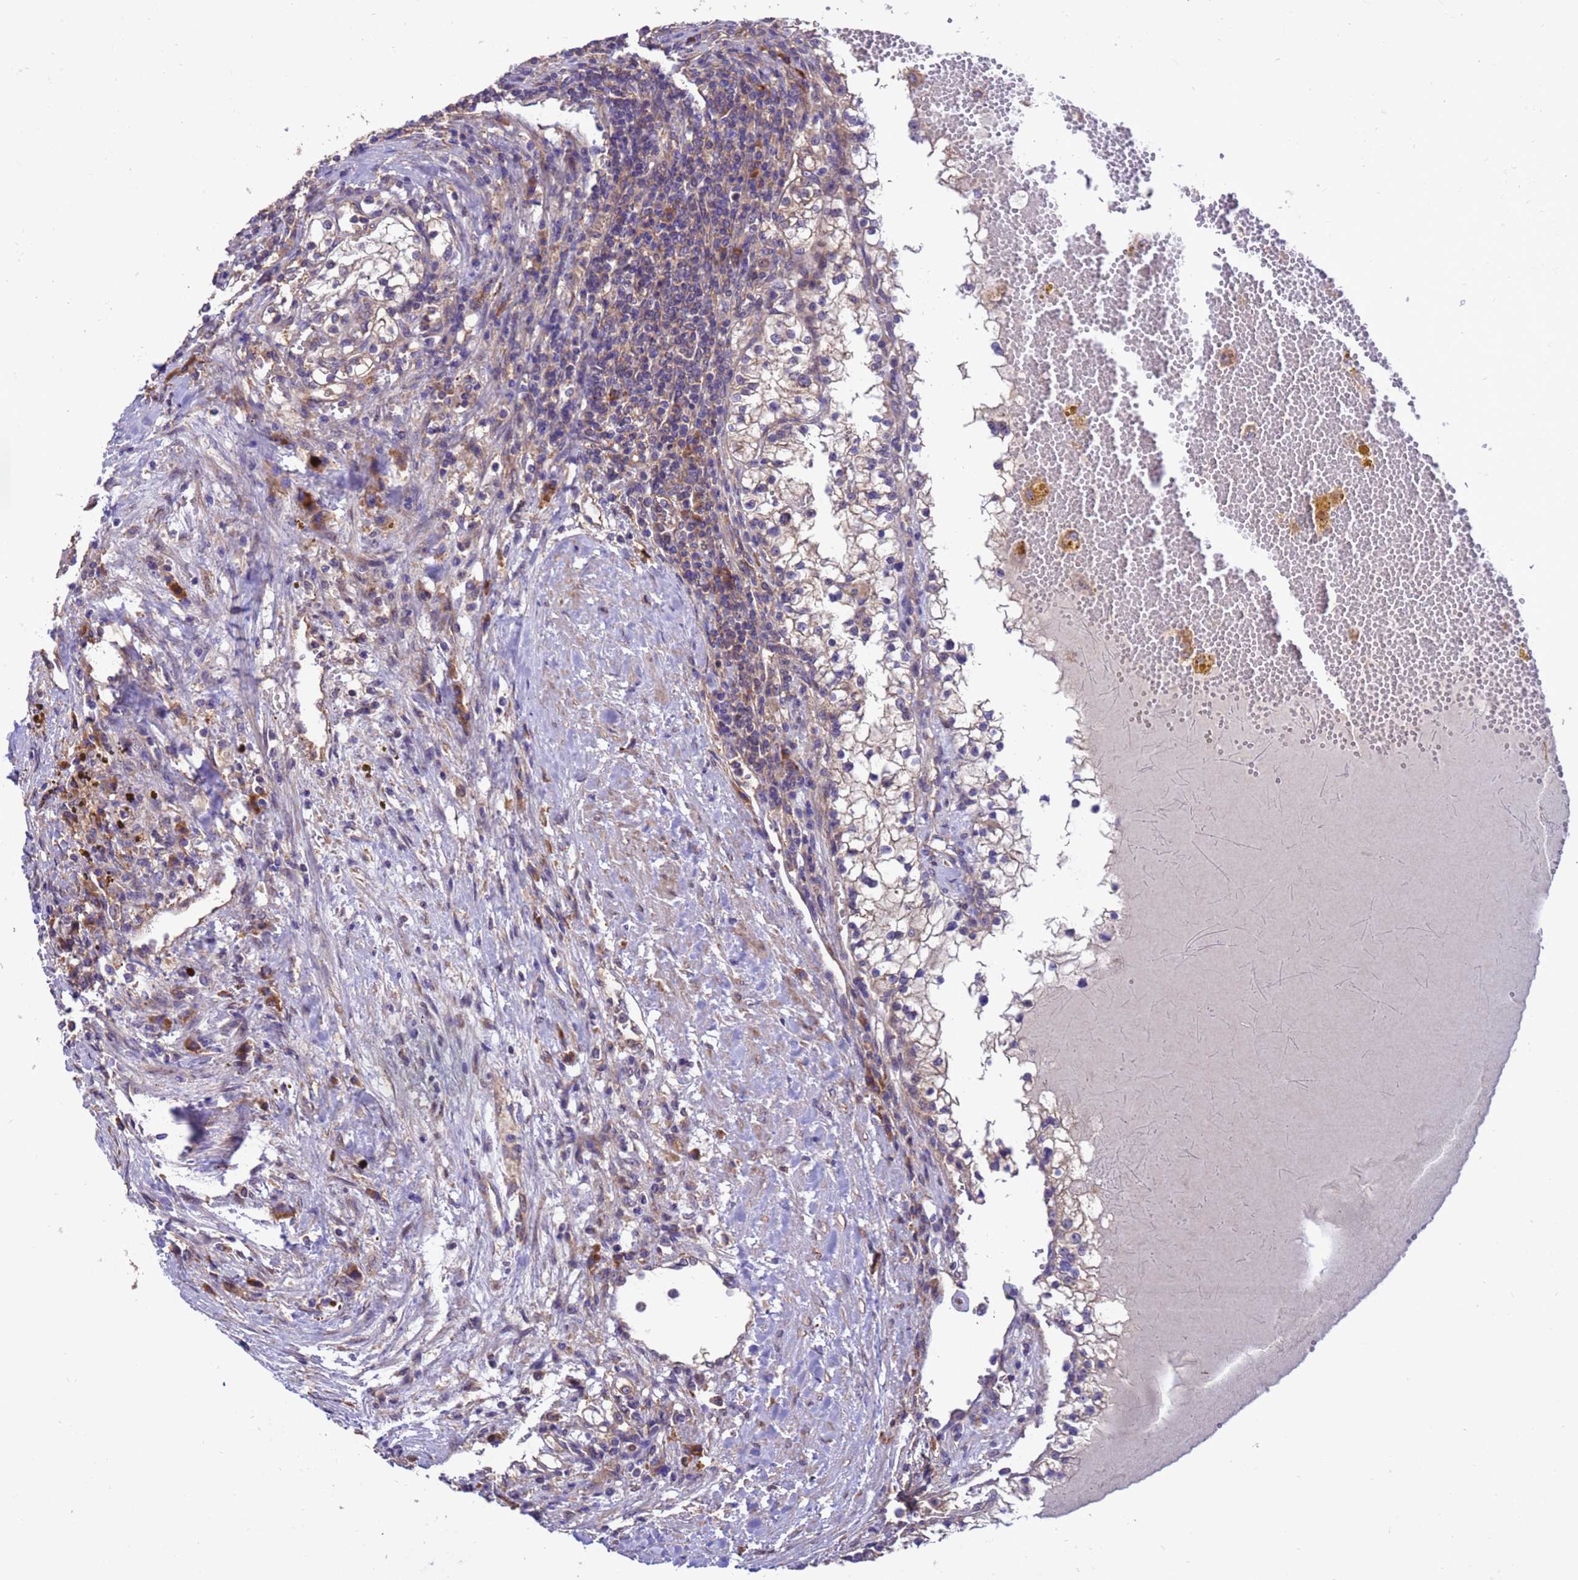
{"staining": {"intensity": "weak", "quantity": "<25%", "location": "cytoplasmic/membranous"}, "tissue": "renal cancer", "cell_type": "Tumor cells", "image_type": "cancer", "snomed": [{"axis": "morphology", "description": "Normal tissue, NOS"}, {"axis": "morphology", "description": "Adenocarcinoma, NOS"}, {"axis": "topography", "description": "Kidney"}], "caption": "There is no significant expression in tumor cells of renal cancer (adenocarcinoma).", "gene": "ARHGAP12", "patient": {"sex": "male", "age": 68}}